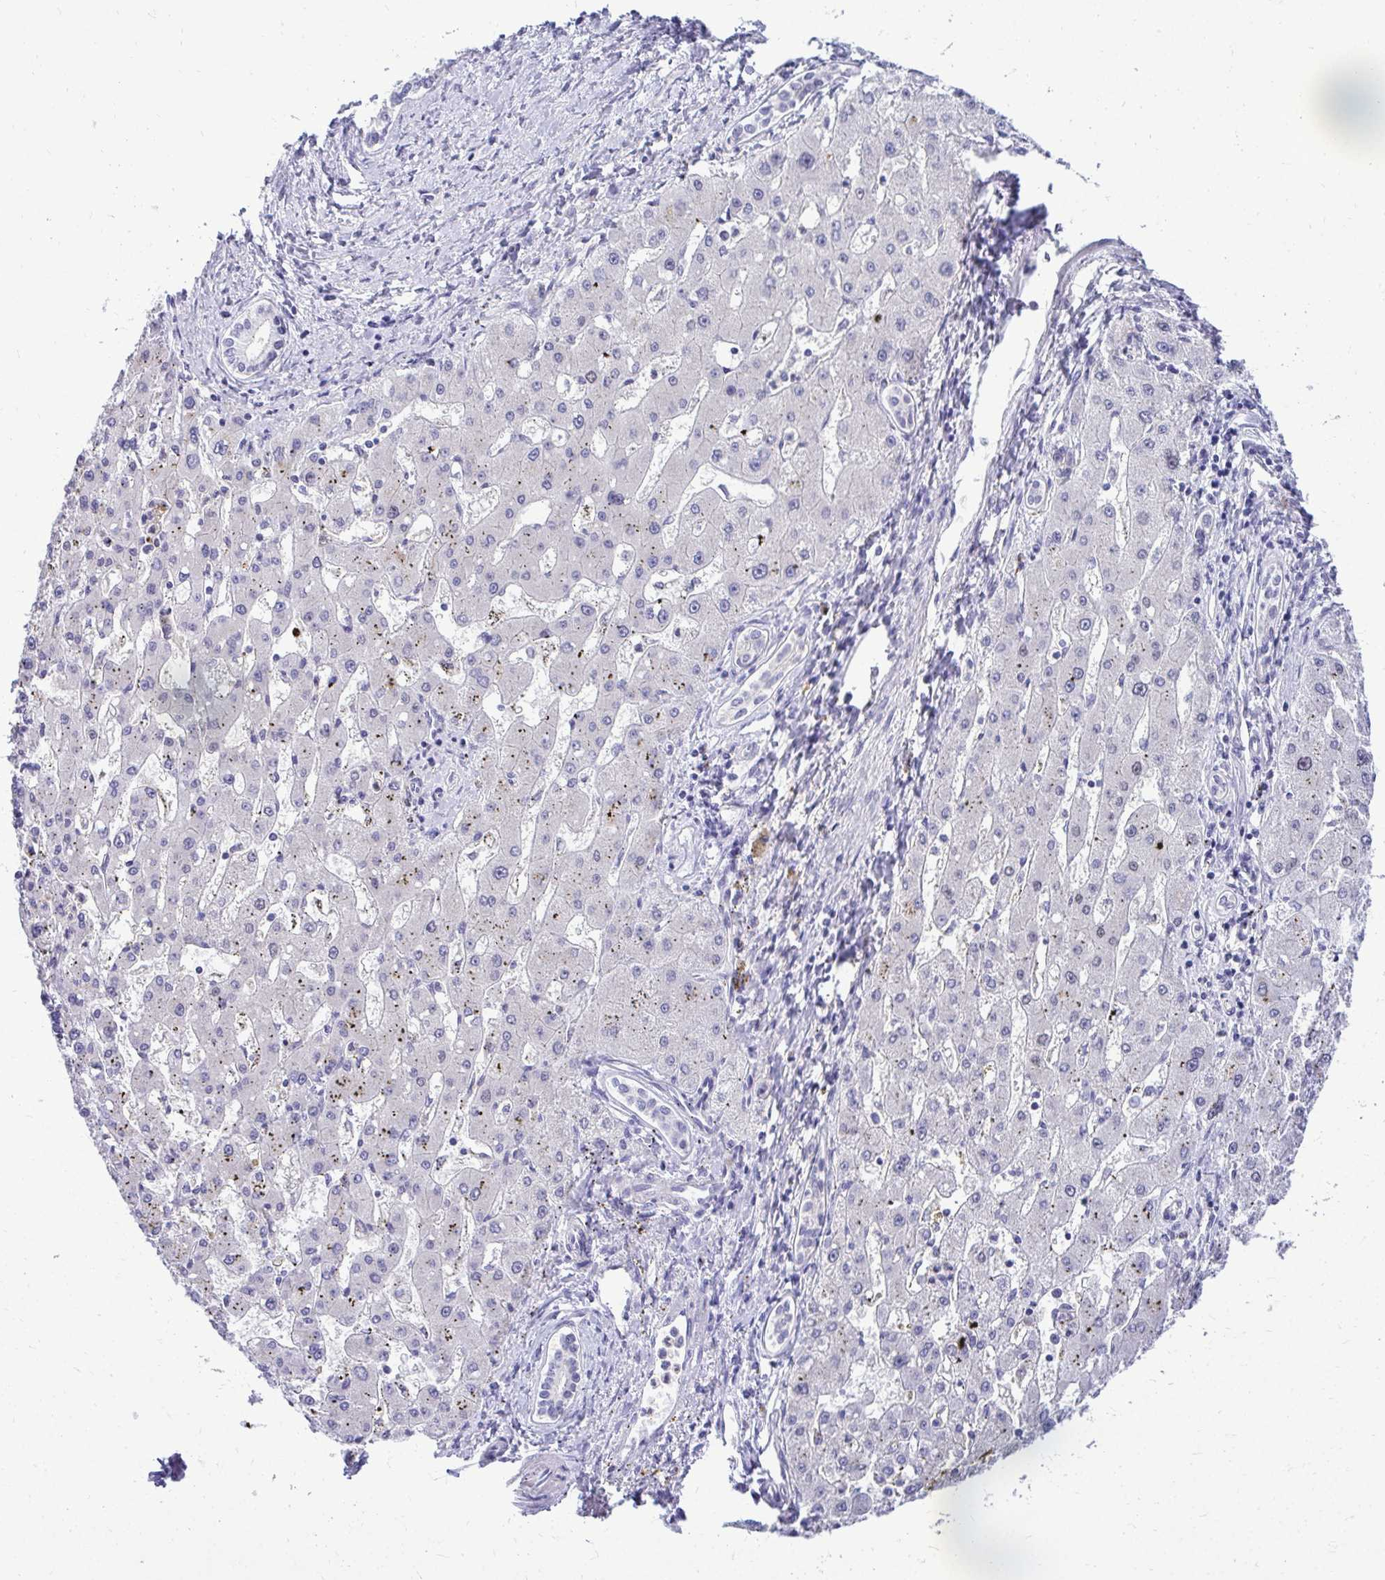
{"staining": {"intensity": "negative", "quantity": "none", "location": "none"}, "tissue": "liver cancer", "cell_type": "Tumor cells", "image_type": "cancer", "snomed": [{"axis": "morphology", "description": "Carcinoma, Hepatocellular, NOS"}, {"axis": "topography", "description": "Liver"}], "caption": "DAB immunohistochemical staining of liver hepatocellular carcinoma displays no significant positivity in tumor cells. (DAB (3,3'-diaminobenzidine) IHC, high magnification).", "gene": "ZSWIM9", "patient": {"sex": "male", "age": 67}}